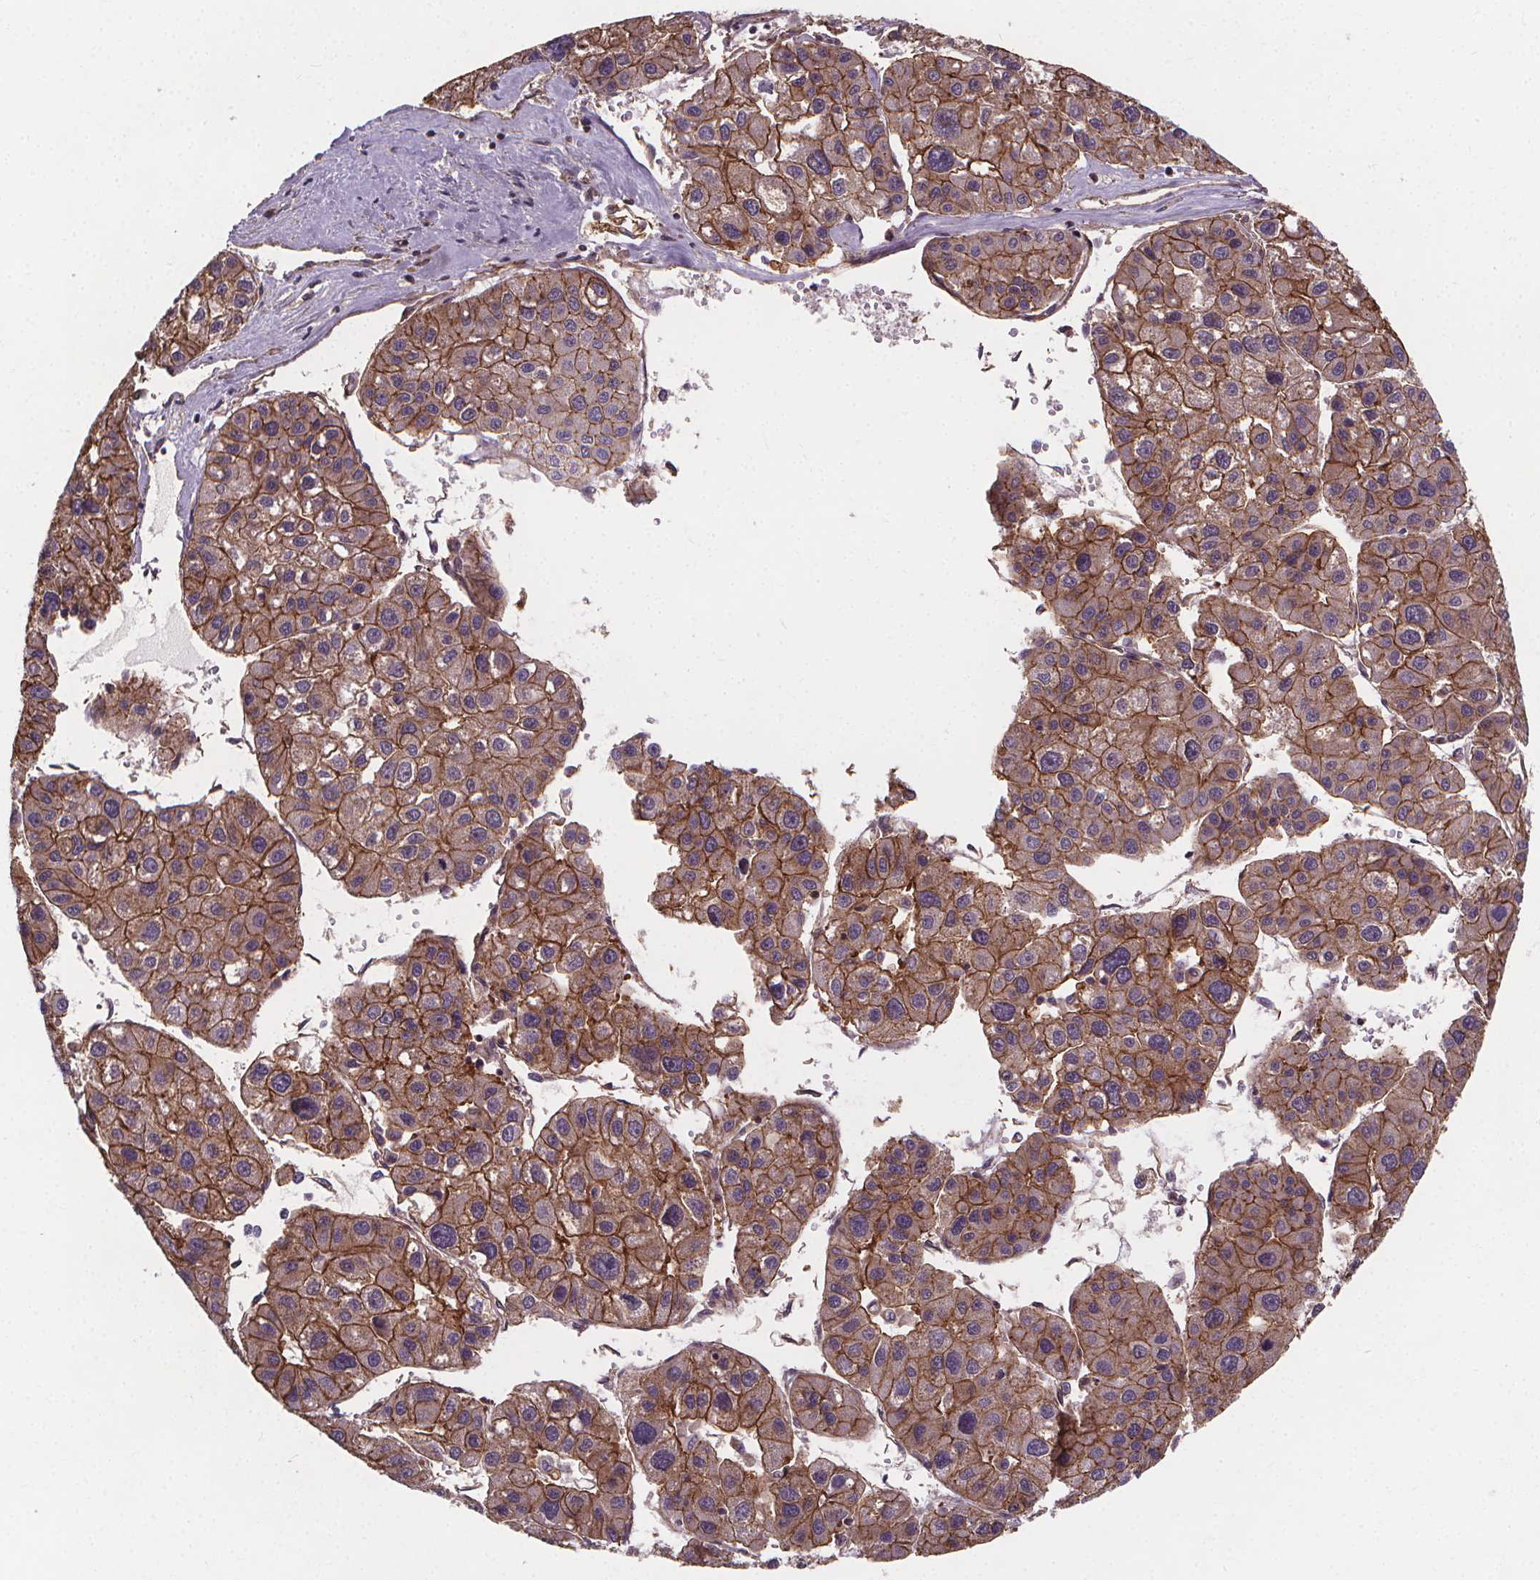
{"staining": {"intensity": "strong", "quantity": ">75%", "location": "cytoplasmic/membranous"}, "tissue": "liver cancer", "cell_type": "Tumor cells", "image_type": "cancer", "snomed": [{"axis": "morphology", "description": "Carcinoma, Hepatocellular, NOS"}, {"axis": "topography", "description": "Liver"}], "caption": "The histopathology image demonstrates a brown stain indicating the presence of a protein in the cytoplasmic/membranous of tumor cells in liver cancer.", "gene": "CLINT1", "patient": {"sex": "male", "age": 73}}